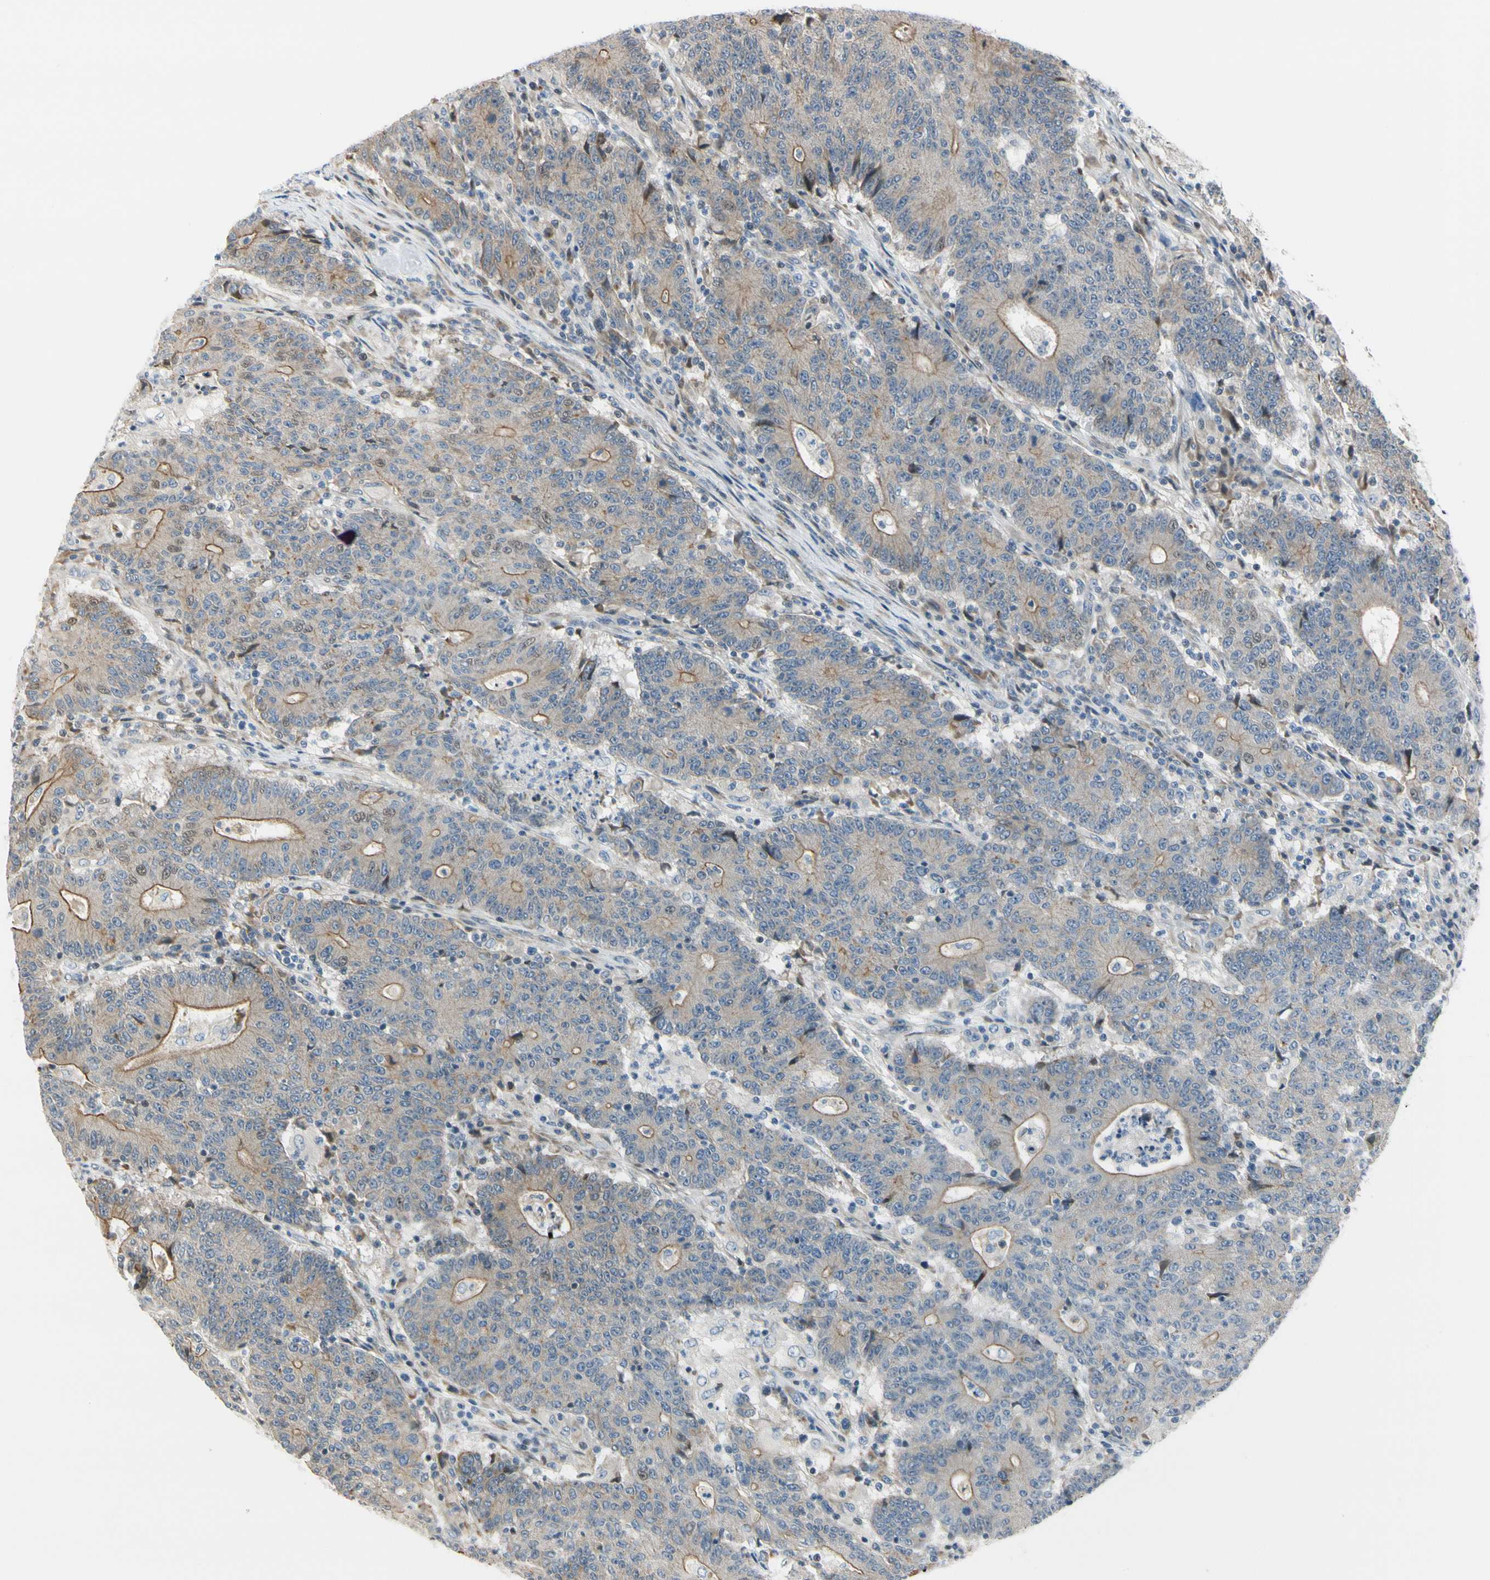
{"staining": {"intensity": "weak", "quantity": ">75%", "location": "cytoplasmic/membranous"}, "tissue": "colorectal cancer", "cell_type": "Tumor cells", "image_type": "cancer", "snomed": [{"axis": "morphology", "description": "Normal tissue, NOS"}, {"axis": "morphology", "description": "Adenocarcinoma, NOS"}, {"axis": "topography", "description": "Colon"}], "caption": "Colorectal cancer (adenocarcinoma) stained with a brown dye displays weak cytoplasmic/membranous positive staining in about >75% of tumor cells.", "gene": "NPDC1", "patient": {"sex": "female", "age": 75}}